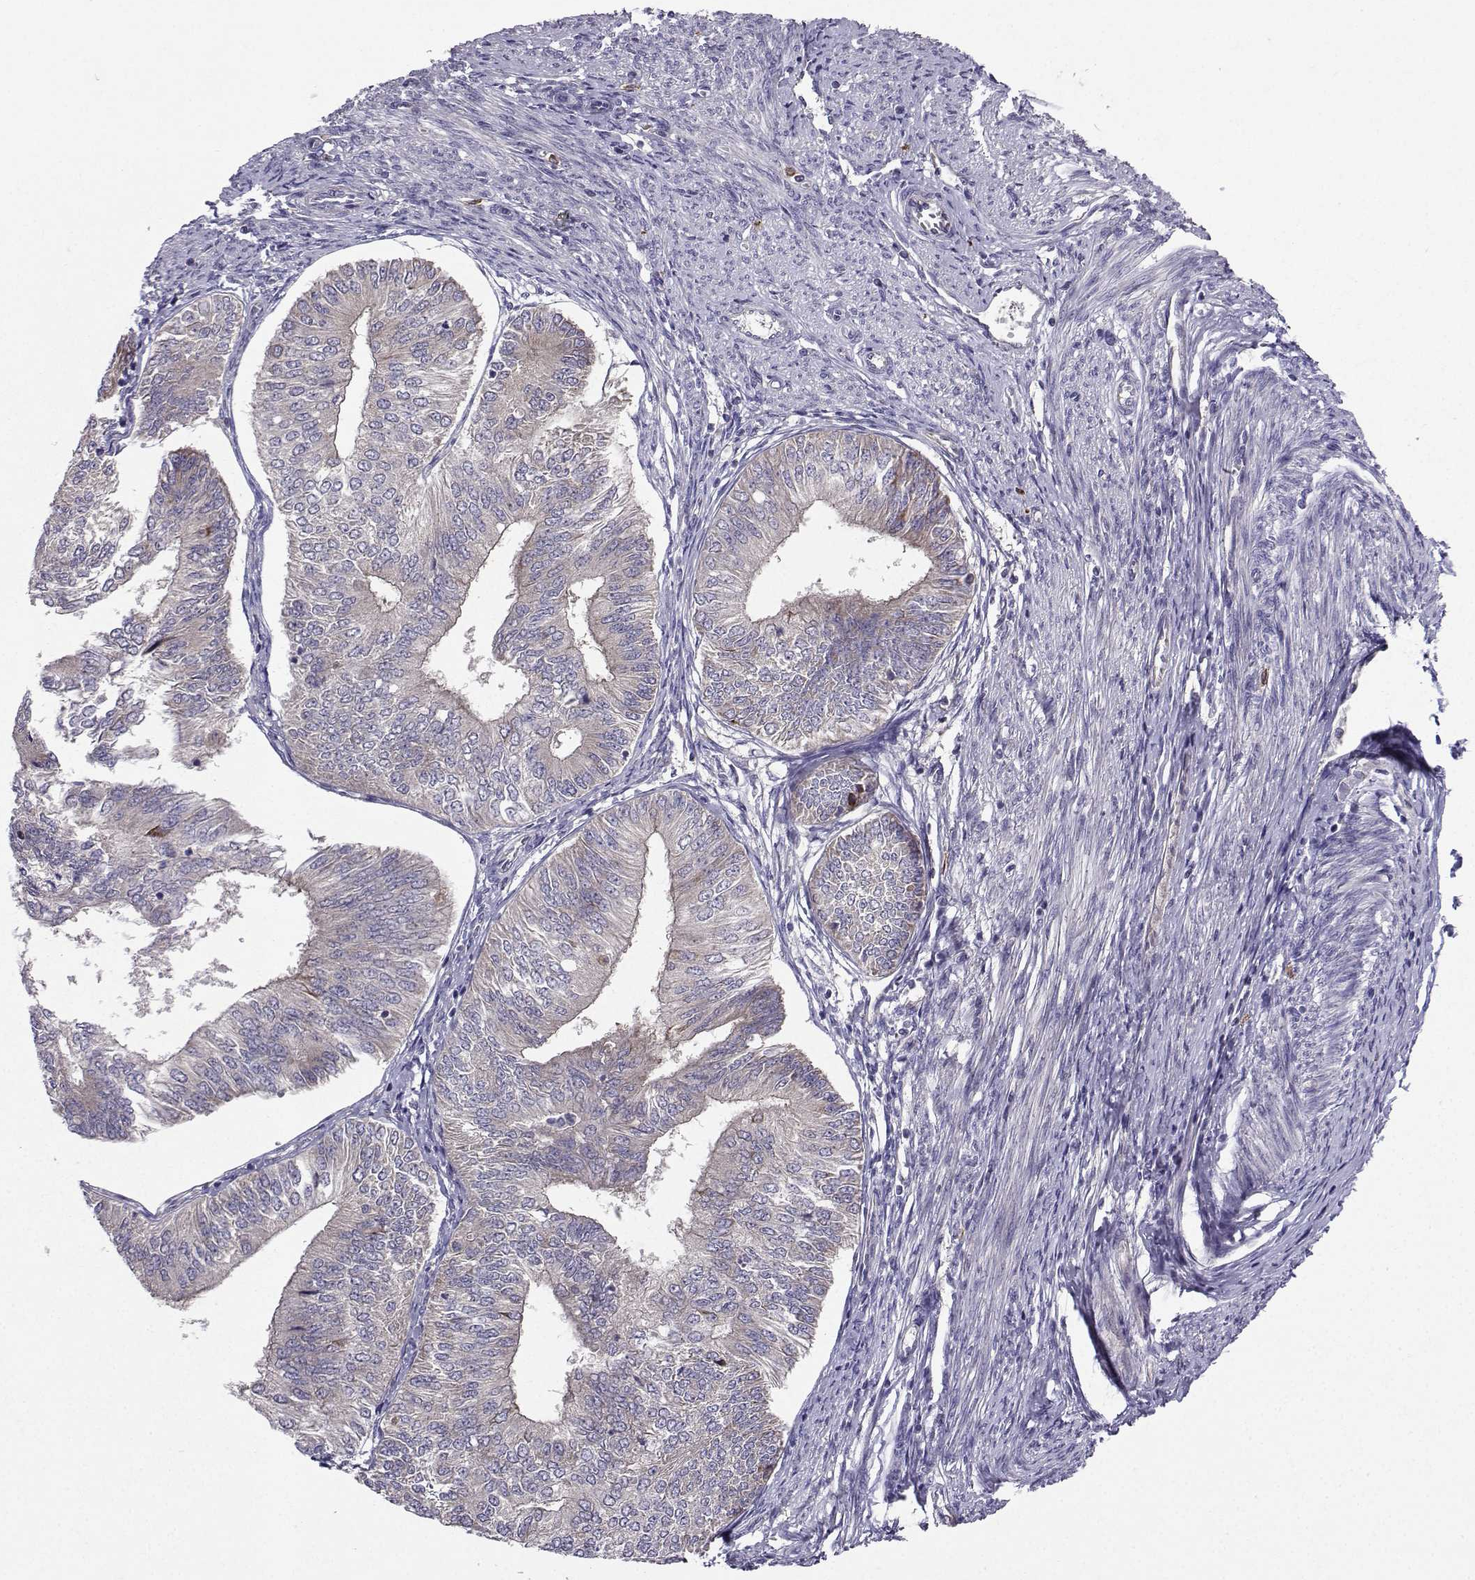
{"staining": {"intensity": "weak", "quantity": "<25%", "location": "cytoplasmic/membranous"}, "tissue": "endometrial cancer", "cell_type": "Tumor cells", "image_type": "cancer", "snomed": [{"axis": "morphology", "description": "Adenocarcinoma, NOS"}, {"axis": "topography", "description": "Endometrium"}], "caption": "IHC of adenocarcinoma (endometrial) displays no positivity in tumor cells.", "gene": "STXBP5", "patient": {"sex": "female", "age": 58}}